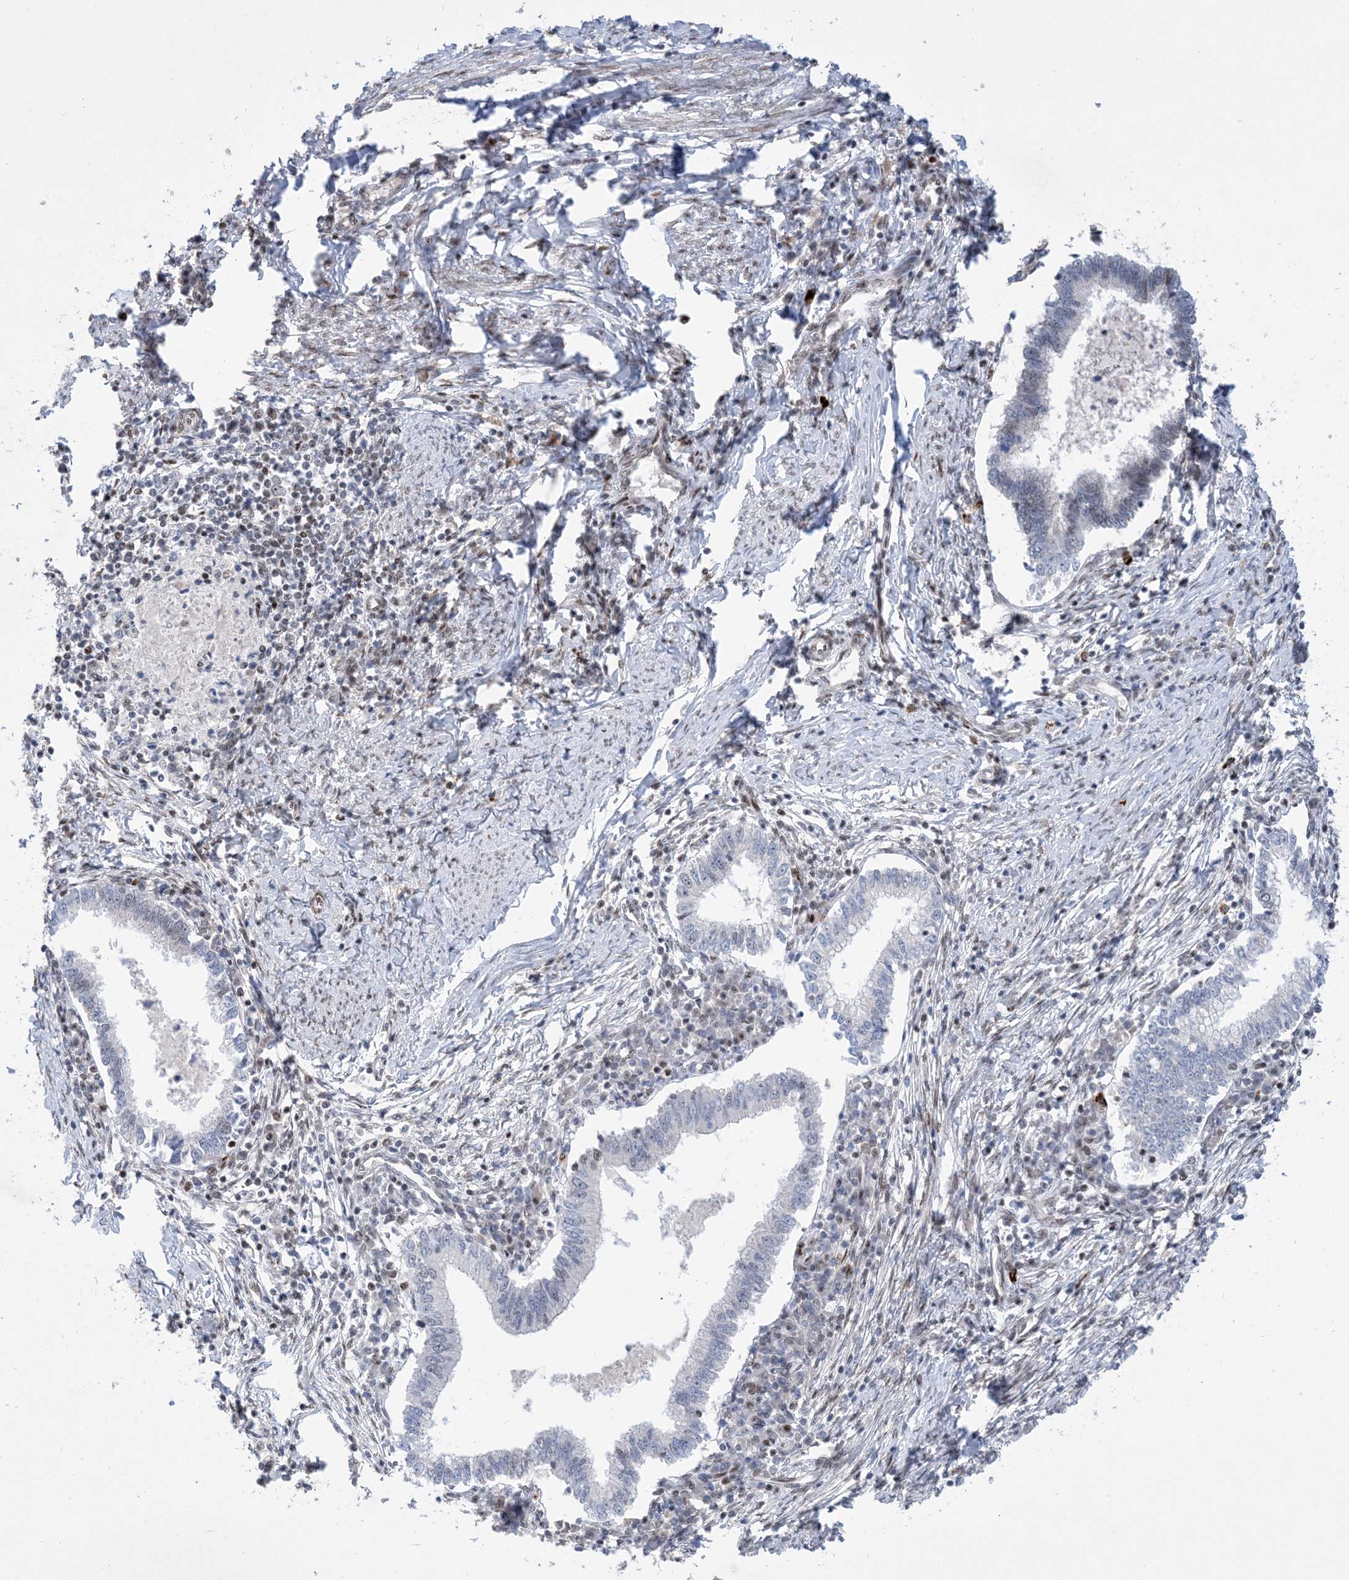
{"staining": {"intensity": "weak", "quantity": "<25%", "location": "nuclear"}, "tissue": "cervical cancer", "cell_type": "Tumor cells", "image_type": "cancer", "snomed": [{"axis": "morphology", "description": "Adenocarcinoma, NOS"}, {"axis": "topography", "description": "Cervix"}], "caption": "This is a histopathology image of immunohistochemistry staining of adenocarcinoma (cervical), which shows no positivity in tumor cells.", "gene": "TSPYL1", "patient": {"sex": "female", "age": 36}}